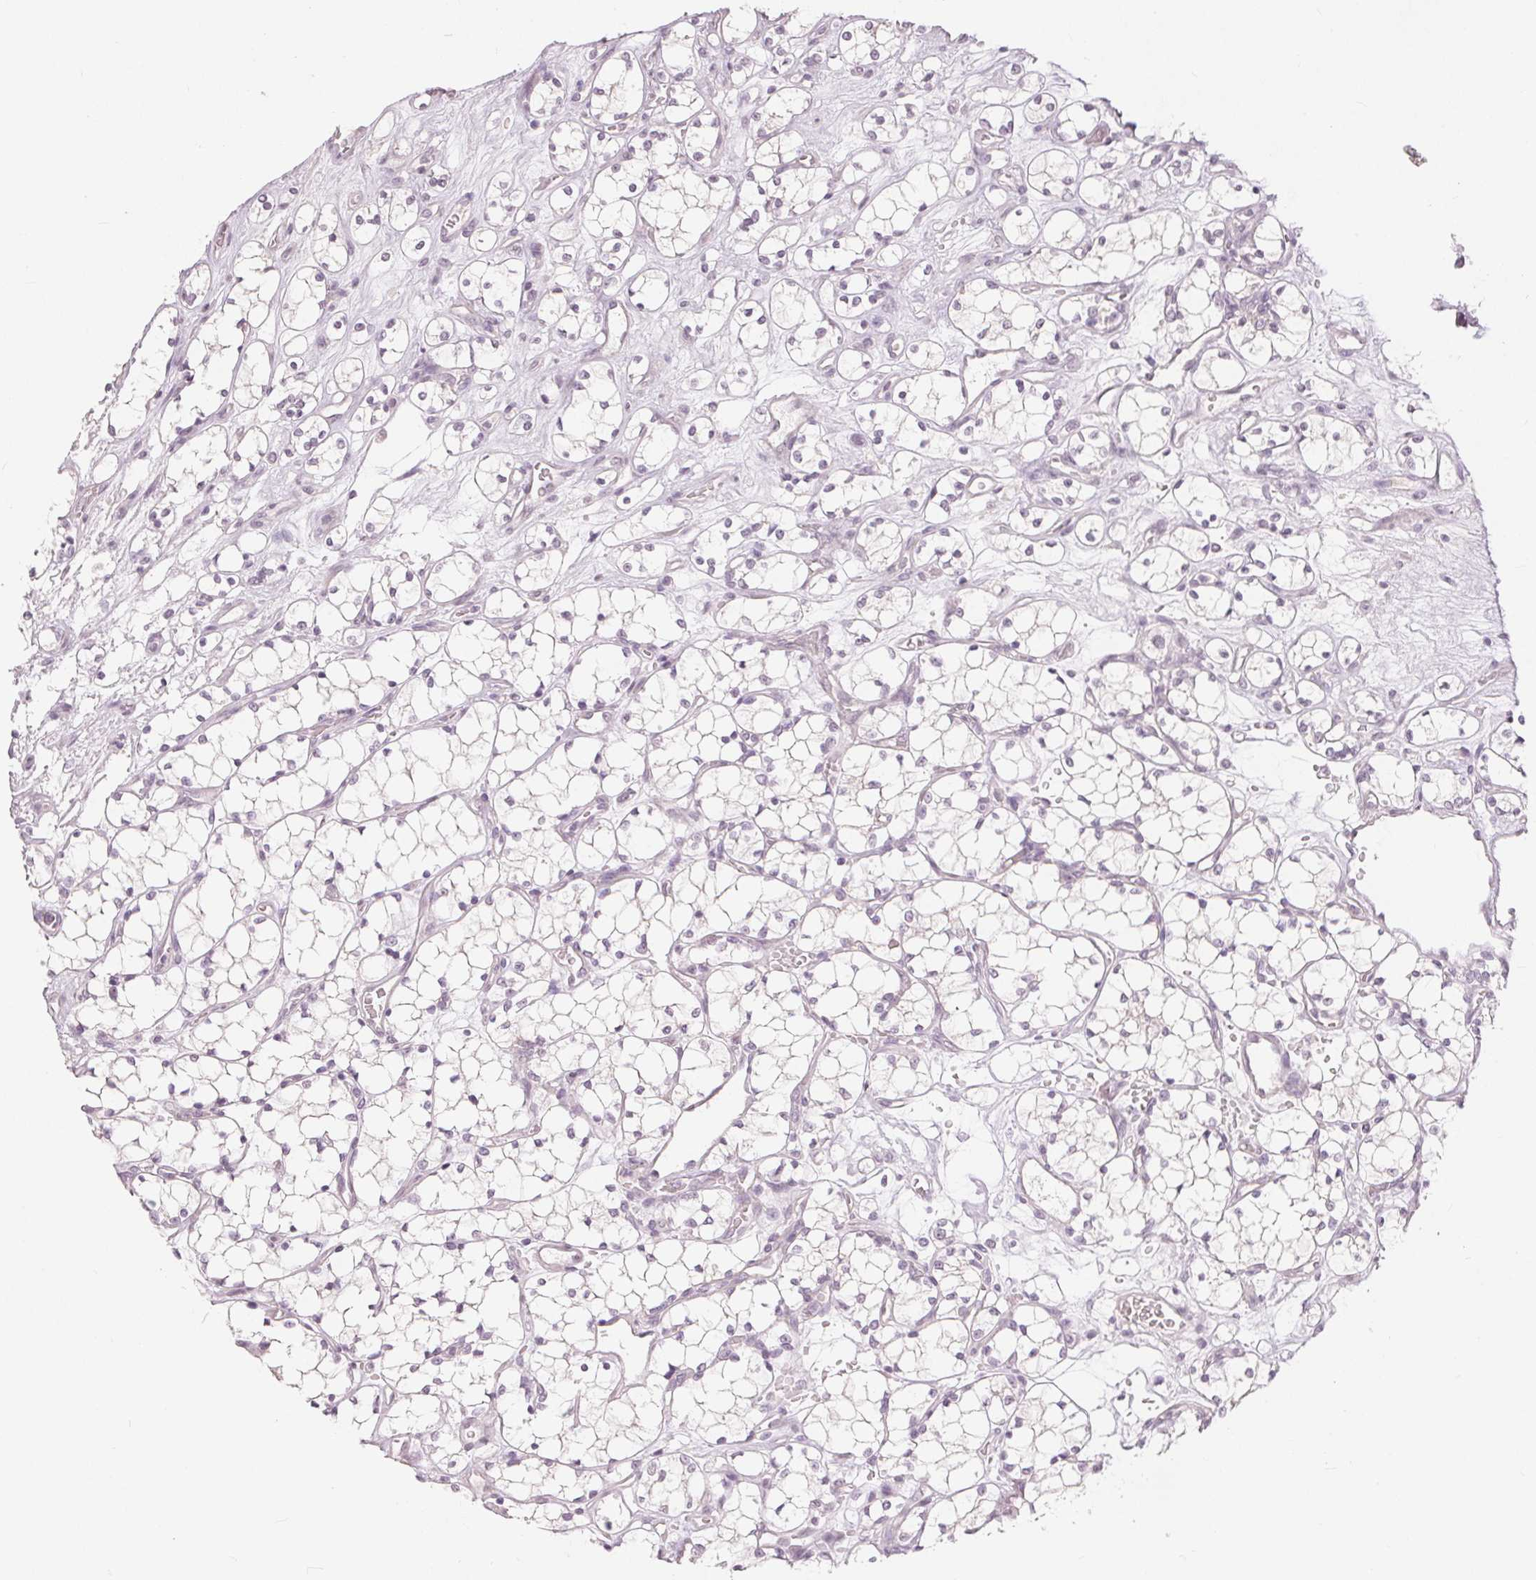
{"staining": {"intensity": "negative", "quantity": "none", "location": "none"}, "tissue": "renal cancer", "cell_type": "Tumor cells", "image_type": "cancer", "snomed": [{"axis": "morphology", "description": "Adenocarcinoma, NOS"}, {"axis": "topography", "description": "Kidney"}], "caption": "Tumor cells are negative for brown protein staining in renal cancer (adenocarcinoma). Nuclei are stained in blue.", "gene": "SLC27A5", "patient": {"sex": "female", "age": 69}}